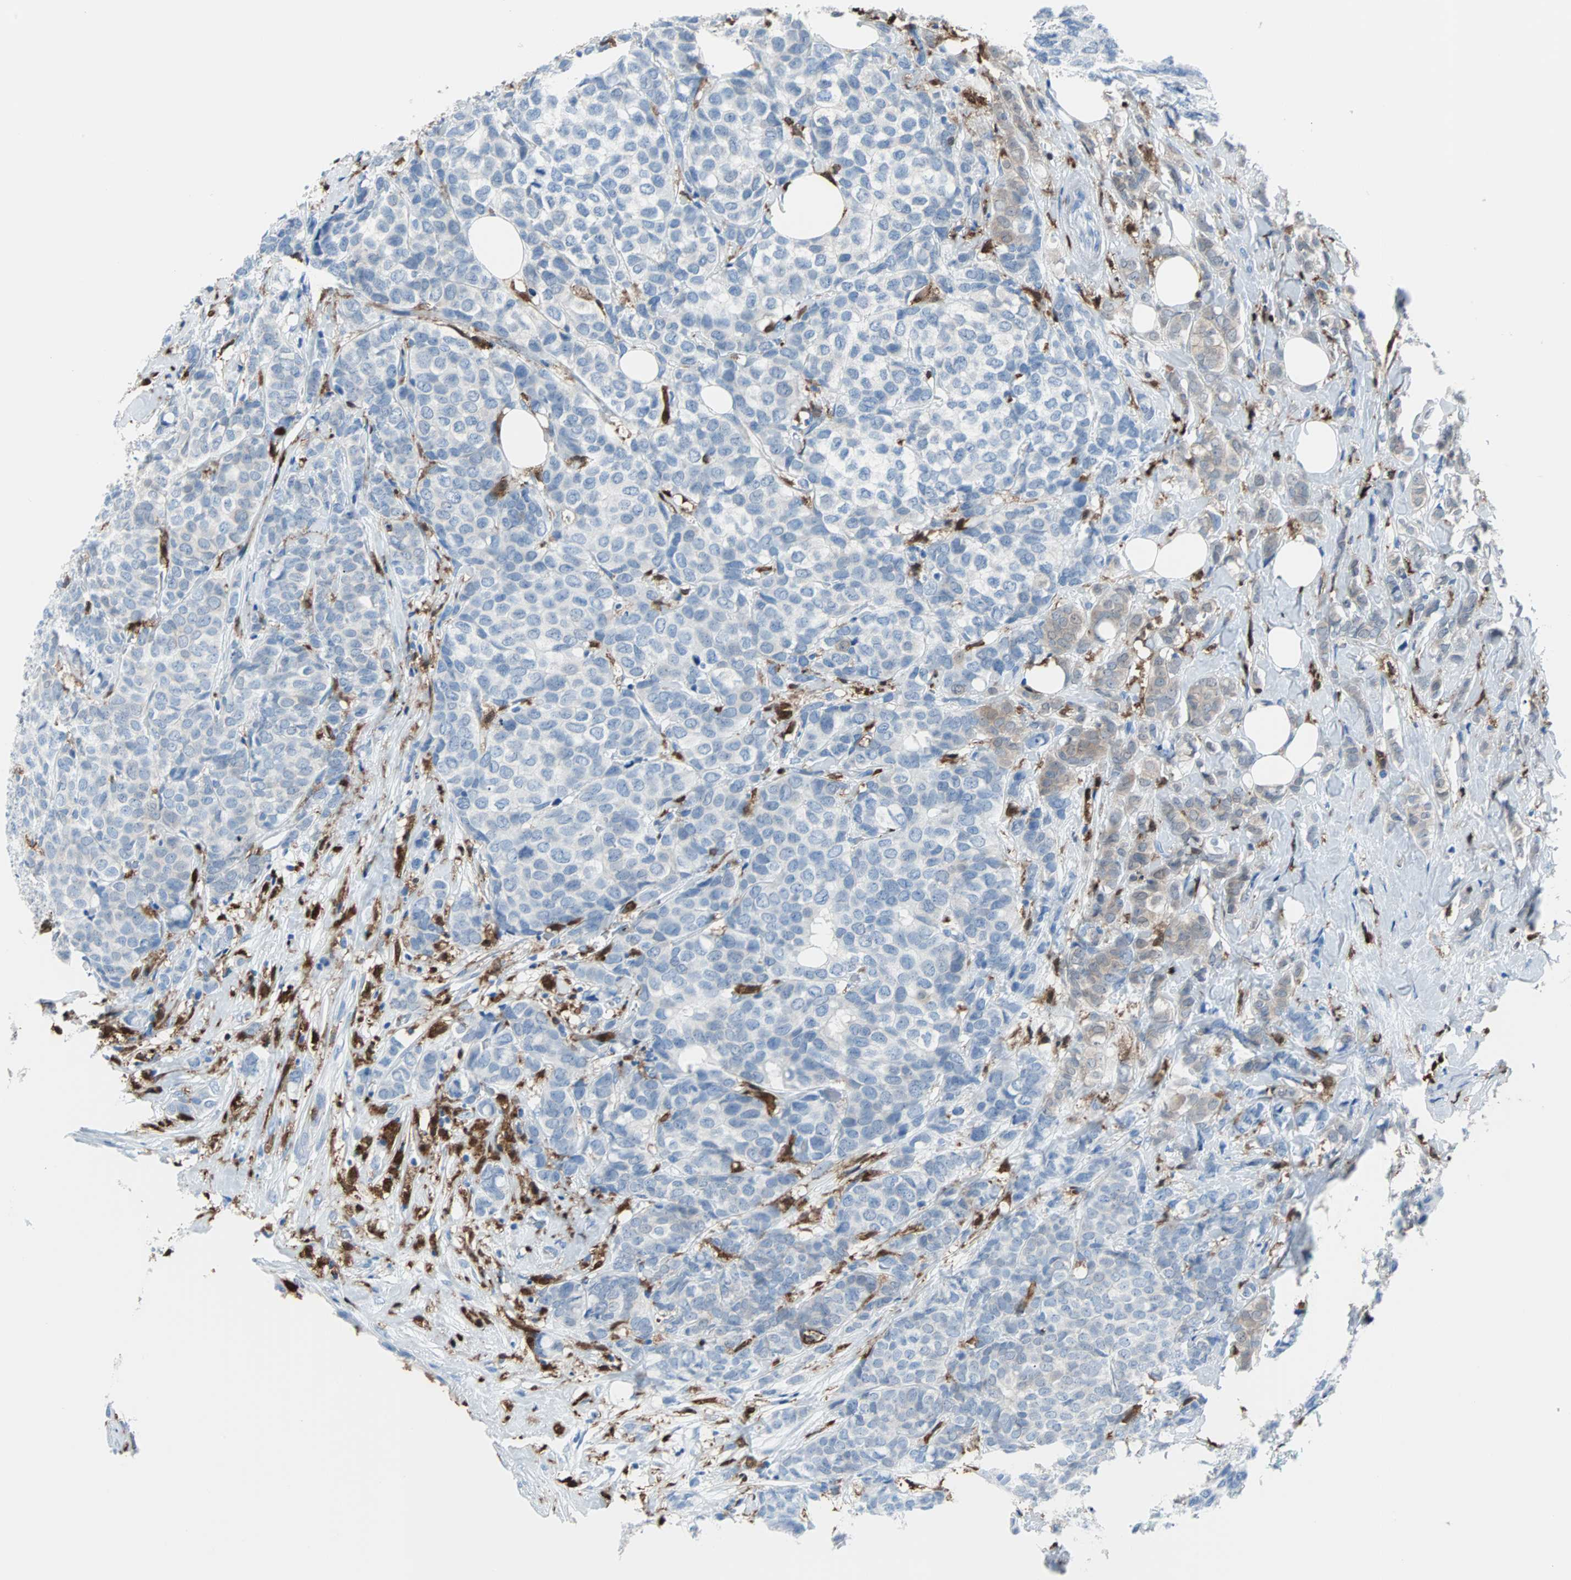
{"staining": {"intensity": "negative", "quantity": "none", "location": "none"}, "tissue": "breast cancer", "cell_type": "Tumor cells", "image_type": "cancer", "snomed": [{"axis": "morphology", "description": "Lobular carcinoma"}, {"axis": "topography", "description": "Breast"}], "caption": "Lobular carcinoma (breast) was stained to show a protein in brown. There is no significant positivity in tumor cells.", "gene": "SYK", "patient": {"sex": "female", "age": 60}}